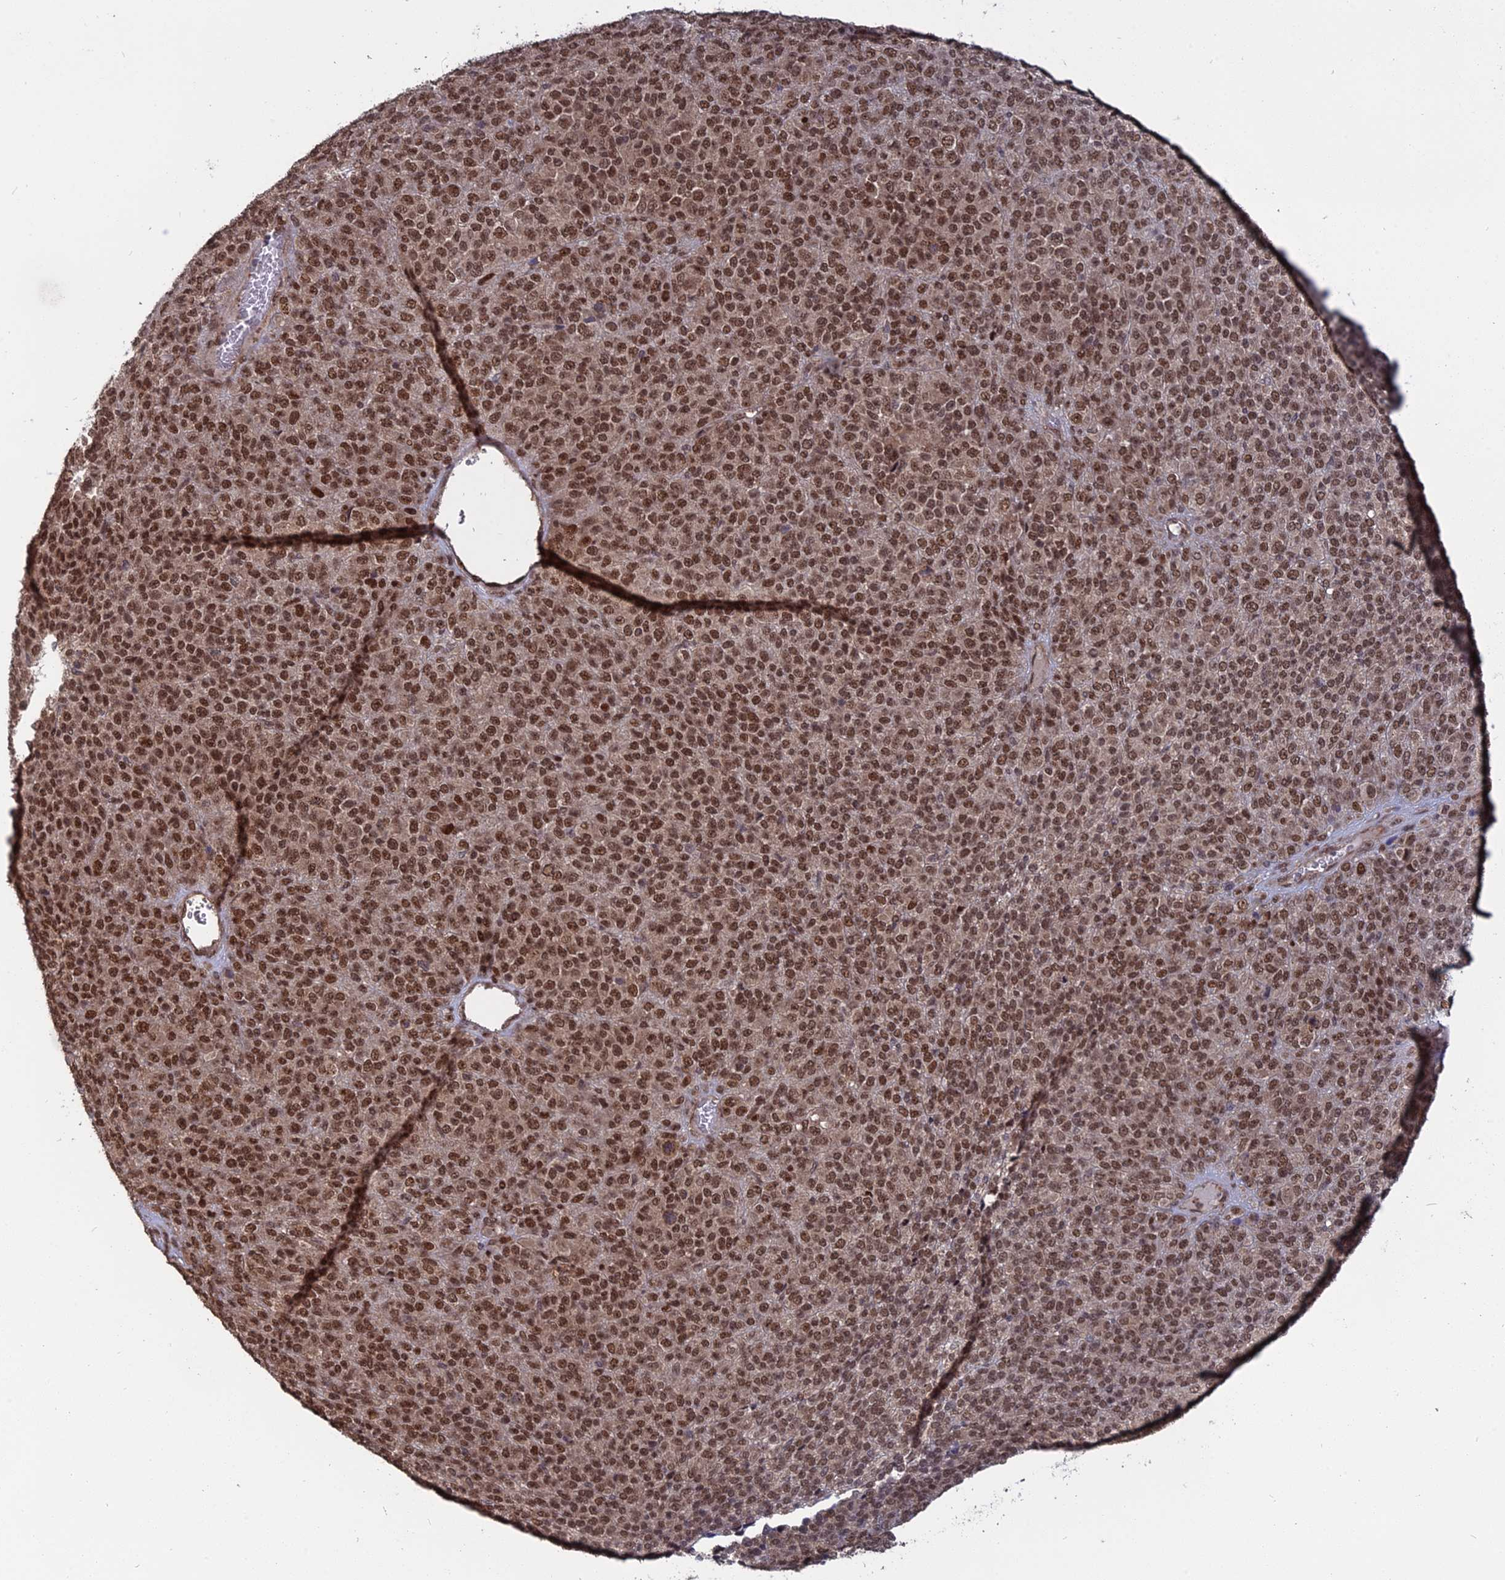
{"staining": {"intensity": "moderate", "quantity": ">75%", "location": "nuclear"}, "tissue": "melanoma", "cell_type": "Tumor cells", "image_type": "cancer", "snomed": [{"axis": "morphology", "description": "Malignant melanoma, Metastatic site"}, {"axis": "topography", "description": "Brain"}], "caption": "This is an image of immunohistochemistry staining of malignant melanoma (metastatic site), which shows moderate positivity in the nuclear of tumor cells.", "gene": "PKIG", "patient": {"sex": "female", "age": 56}}